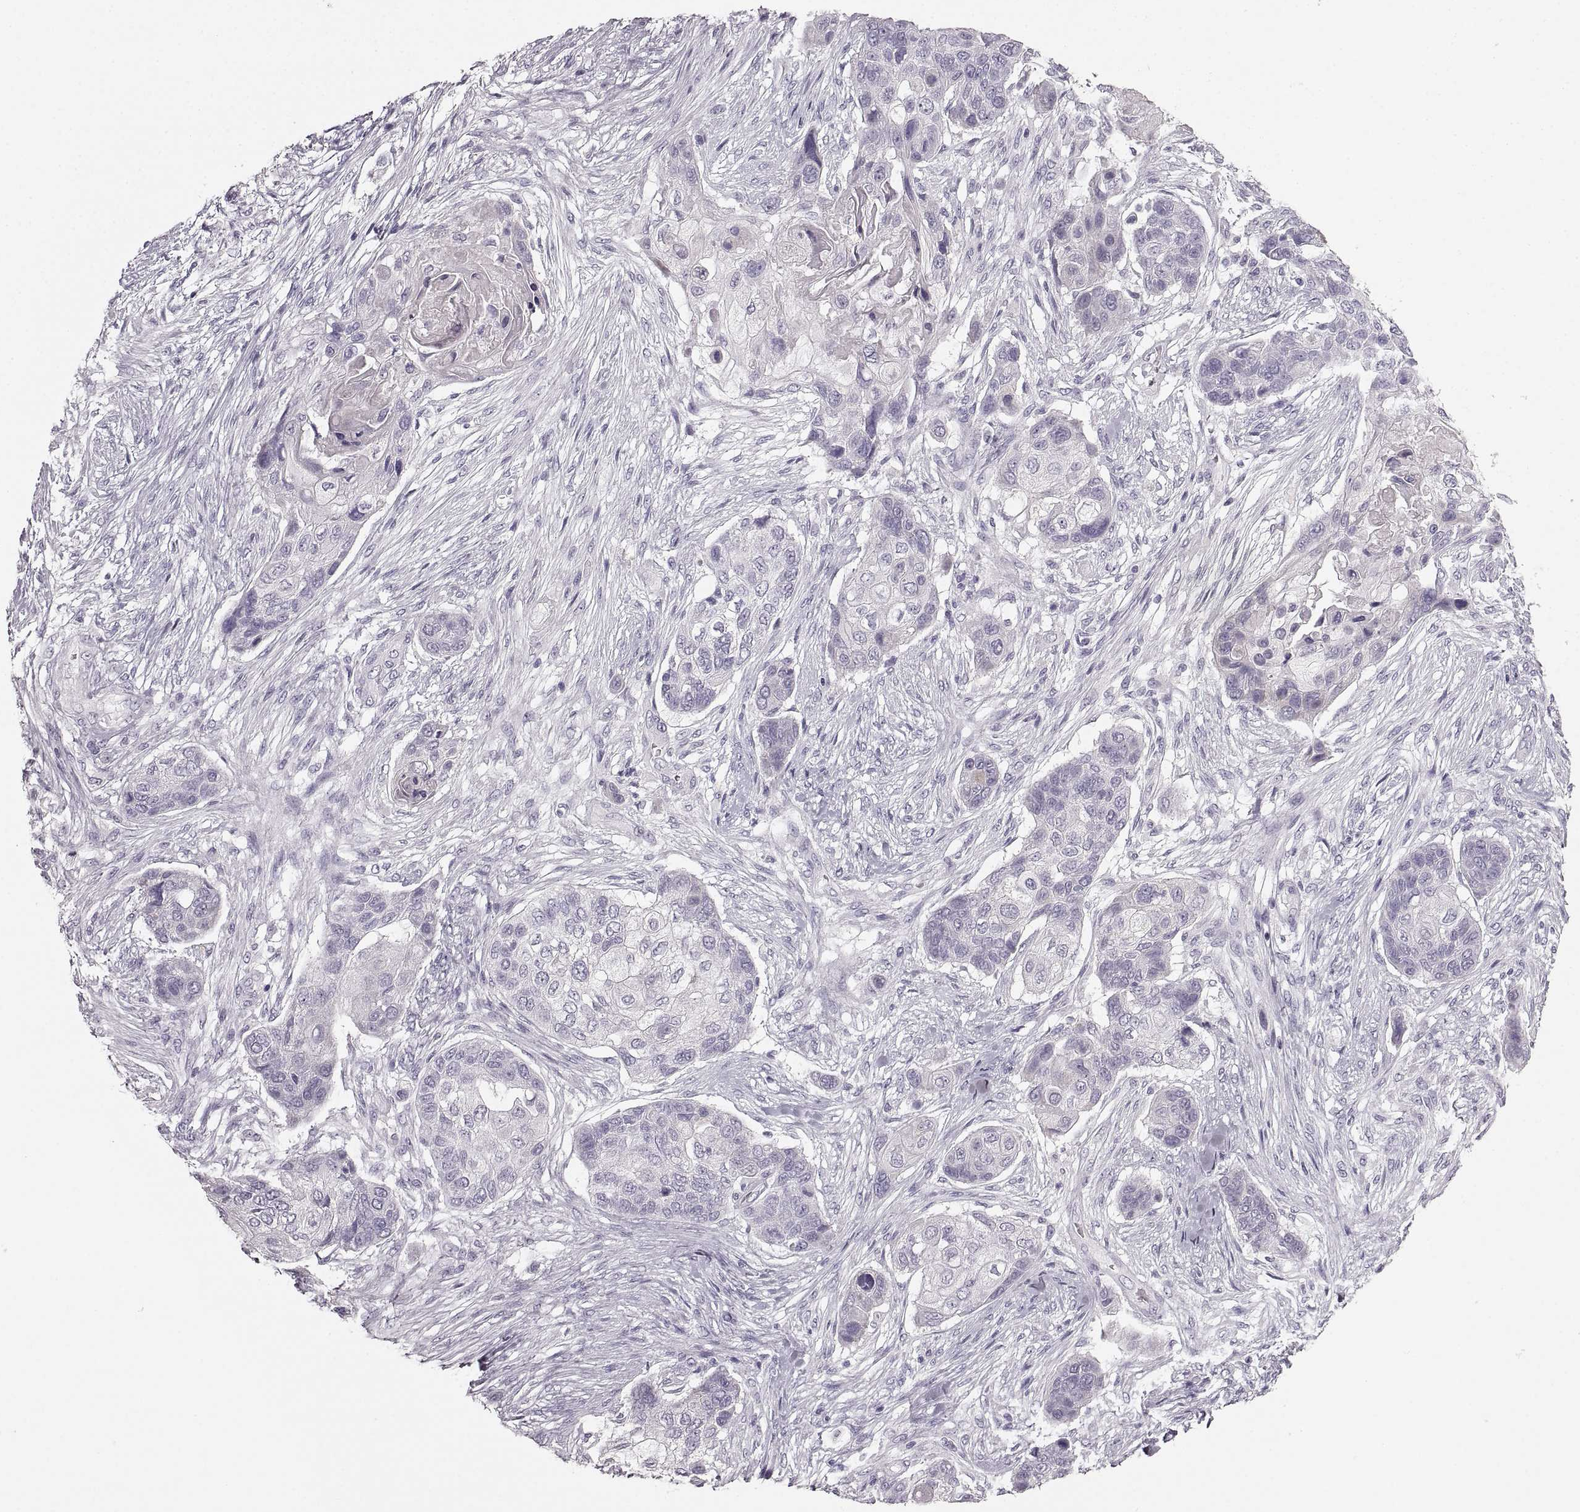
{"staining": {"intensity": "negative", "quantity": "none", "location": "none"}, "tissue": "lung cancer", "cell_type": "Tumor cells", "image_type": "cancer", "snomed": [{"axis": "morphology", "description": "Squamous cell carcinoma, NOS"}, {"axis": "topography", "description": "Lung"}], "caption": "A histopathology image of lung cancer (squamous cell carcinoma) stained for a protein shows no brown staining in tumor cells.", "gene": "CNTN1", "patient": {"sex": "male", "age": 69}}